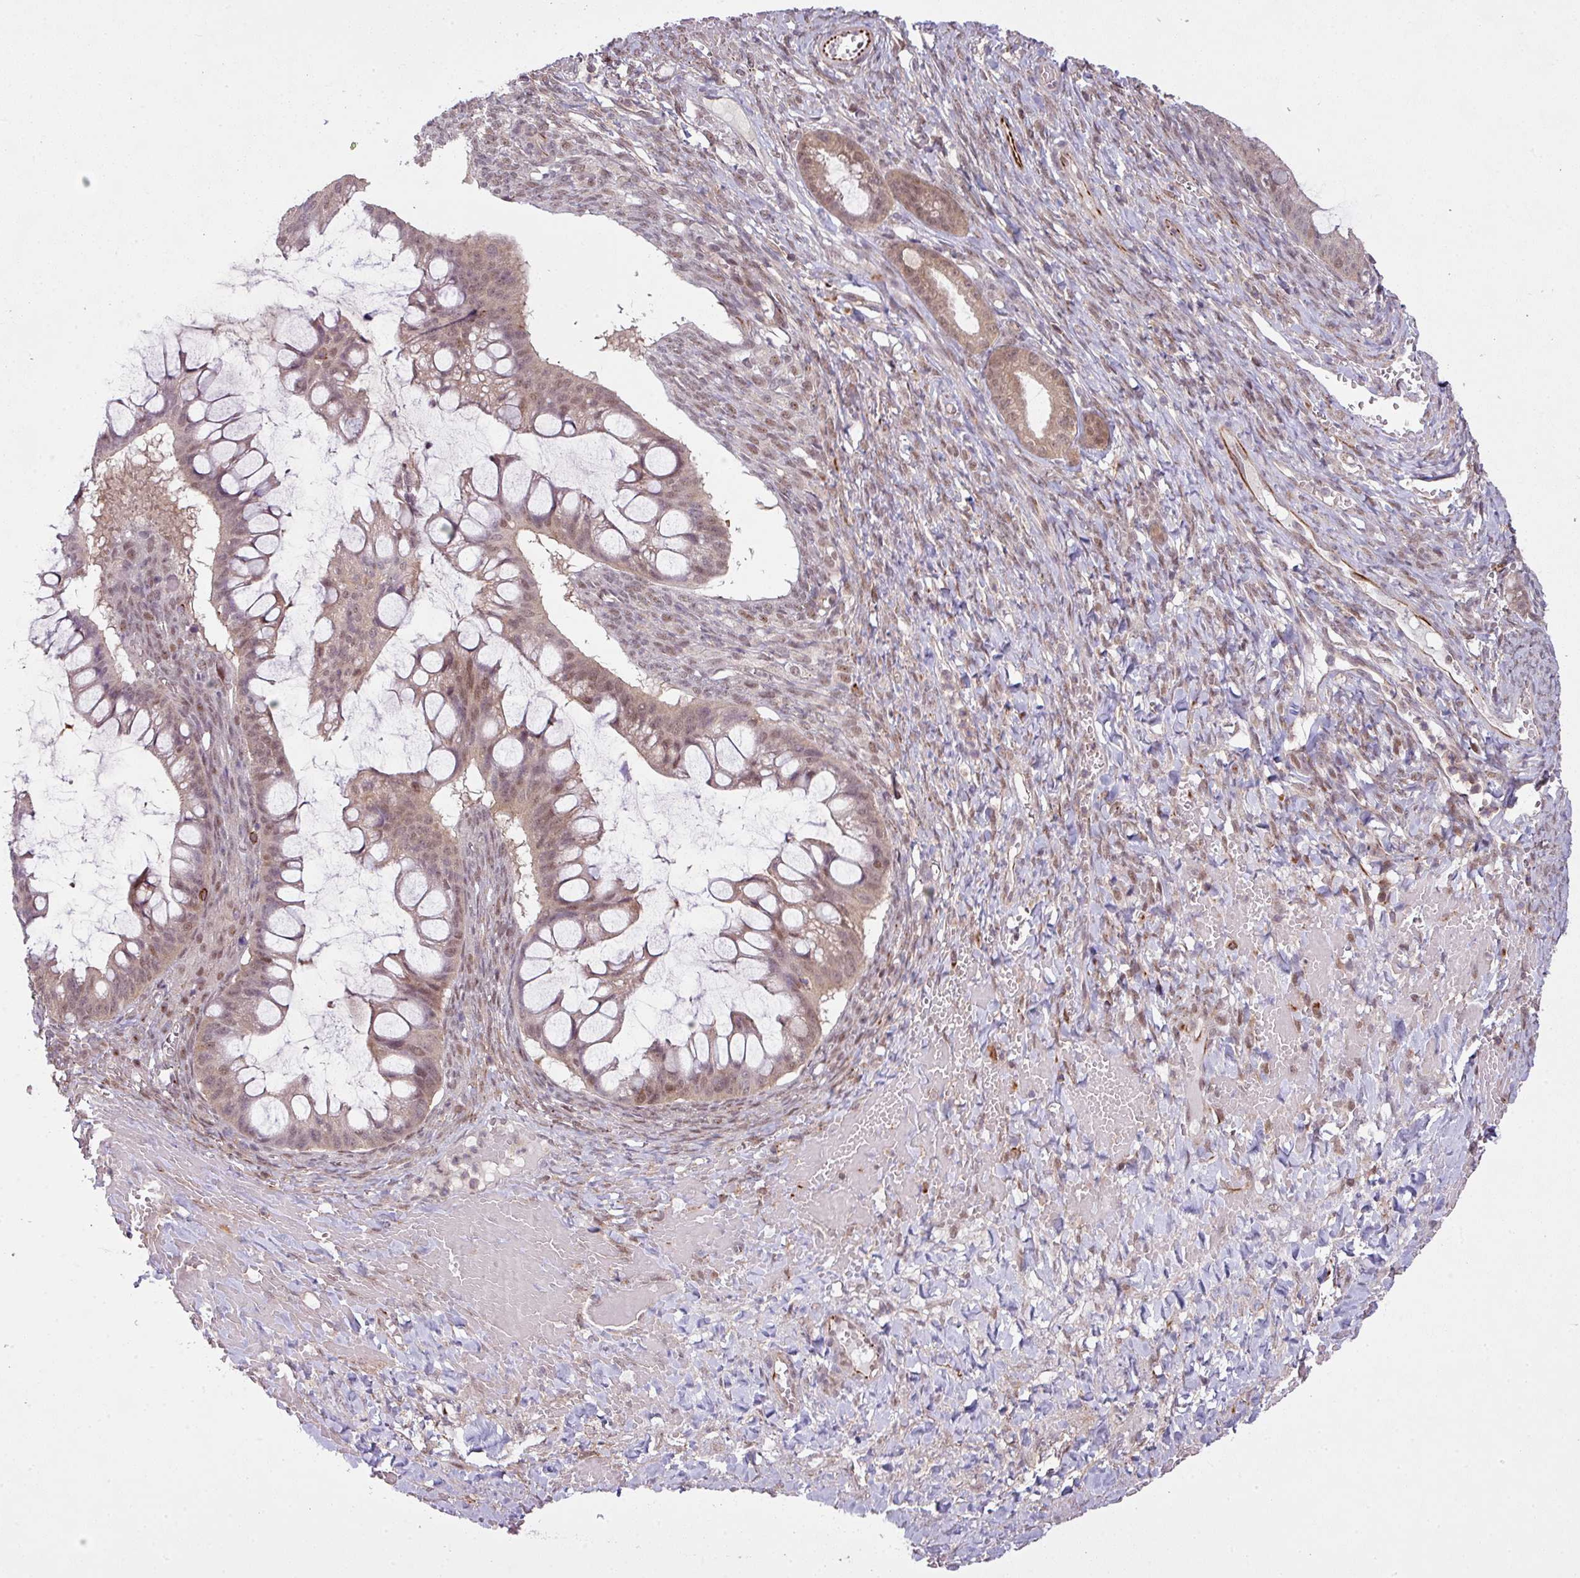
{"staining": {"intensity": "weak", "quantity": "<25%", "location": "nuclear"}, "tissue": "ovarian cancer", "cell_type": "Tumor cells", "image_type": "cancer", "snomed": [{"axis": "morphology", "description": "Cystadenocarcinoma, mucinous, NOS"}, {"axis": "topography", "description": "Ovary"}], "caption": "A micrograph of mucinous cystadenocarcinoma (ovarian) stained for a protein reveals no brown staining in tumor cells. Nuclei are stained in blue.", "gene": "ZC2HC1C", "patient": {"sex": "female", "age": 73}}